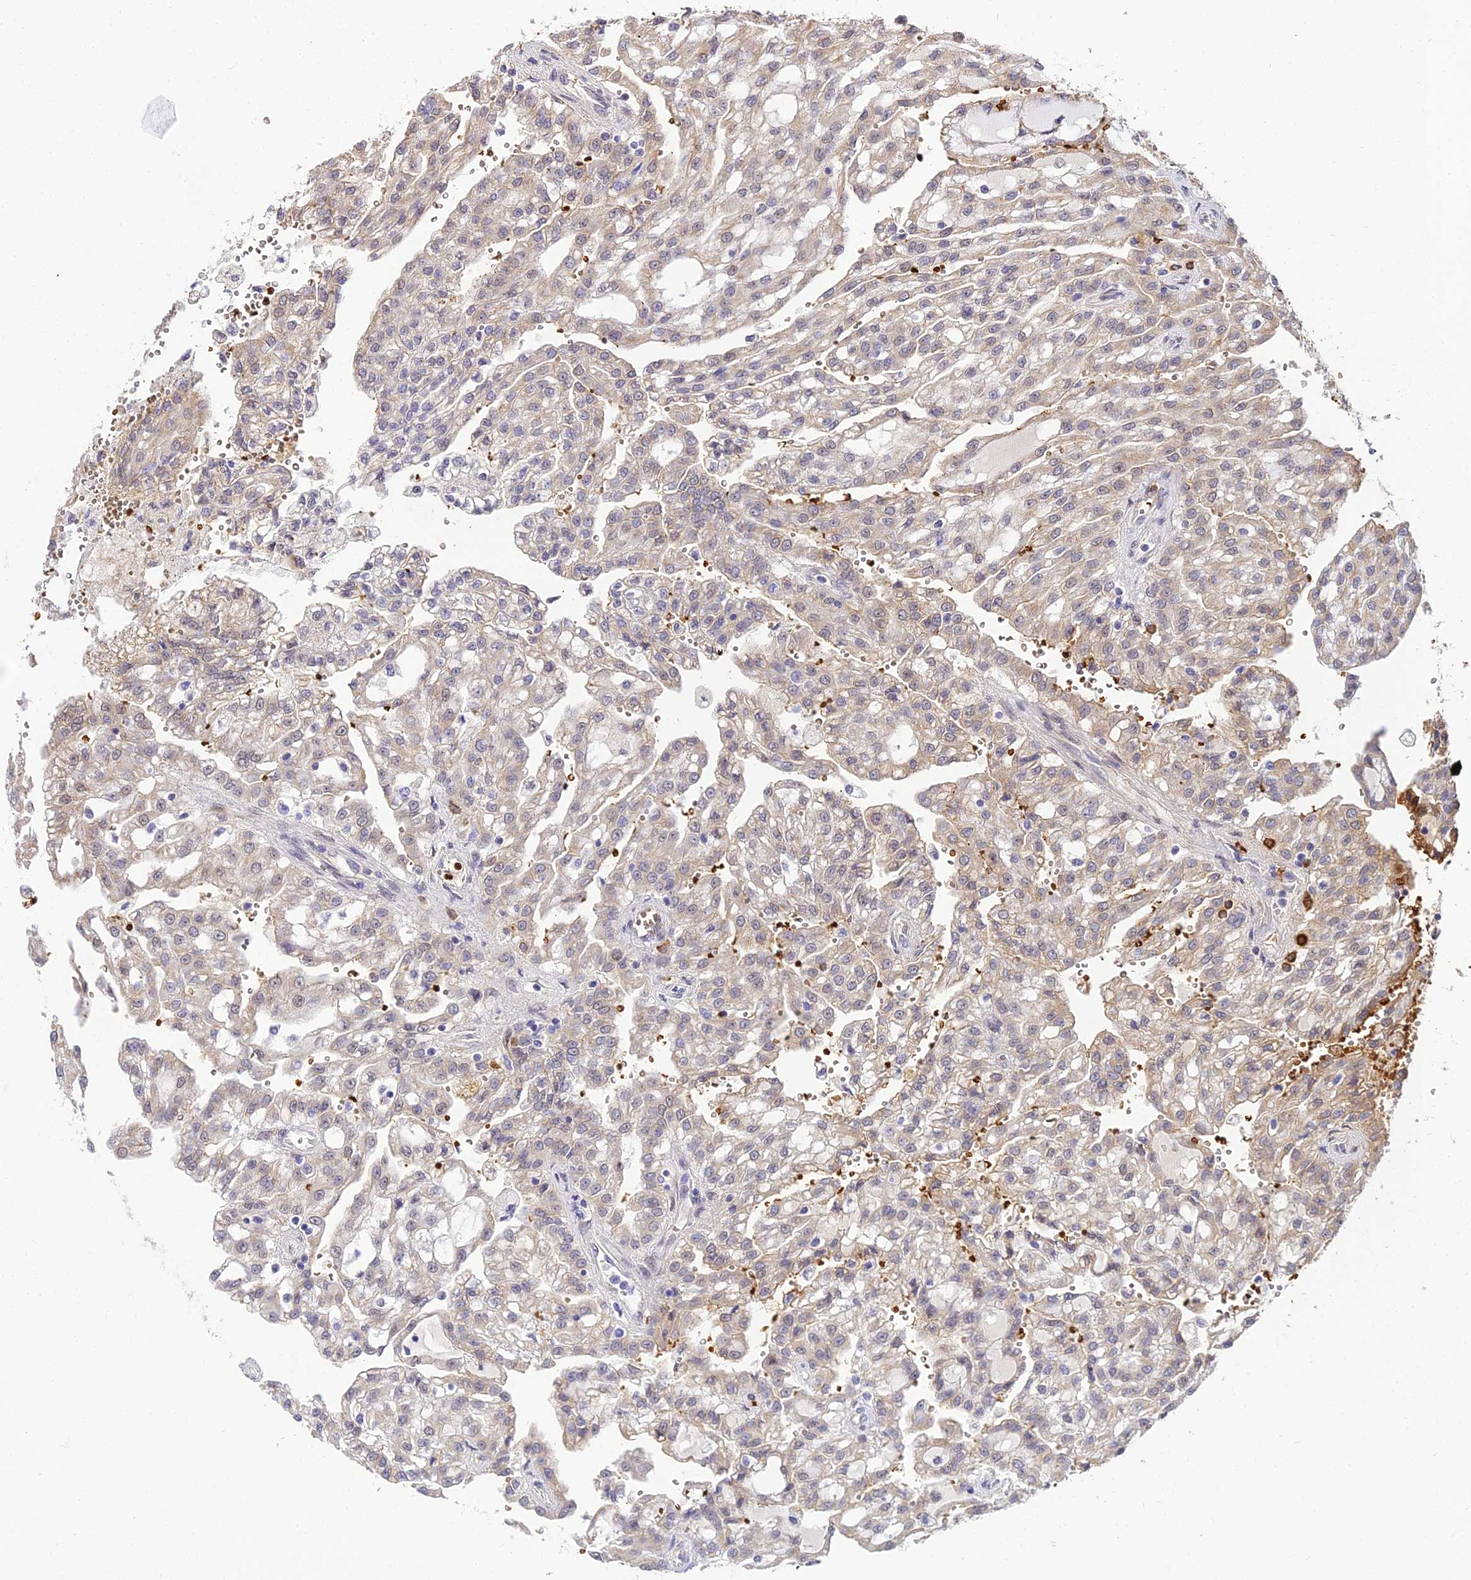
{"staining": {"intensity": "weak", "quantity": "25%-75%", "location": "cytoplasmic/membranous"}, "tissue": "renal cancer", "cell_type": "Tumor cells", "image_type": "cancer", "snomed": [{"axis": "morphology", "description": "Adenocarcinoma, NOS"}, {"axis": "topography", "description": "Kidney"}], "caption": "Human adenocarcinoma (renal) stained for a protein (brown) displays weak cytoplasmic/membranous positive positivity in about 25%-75% of tumor cells.", "gene": "BCL9", "patient": {"sex": "male", "age": 63}}